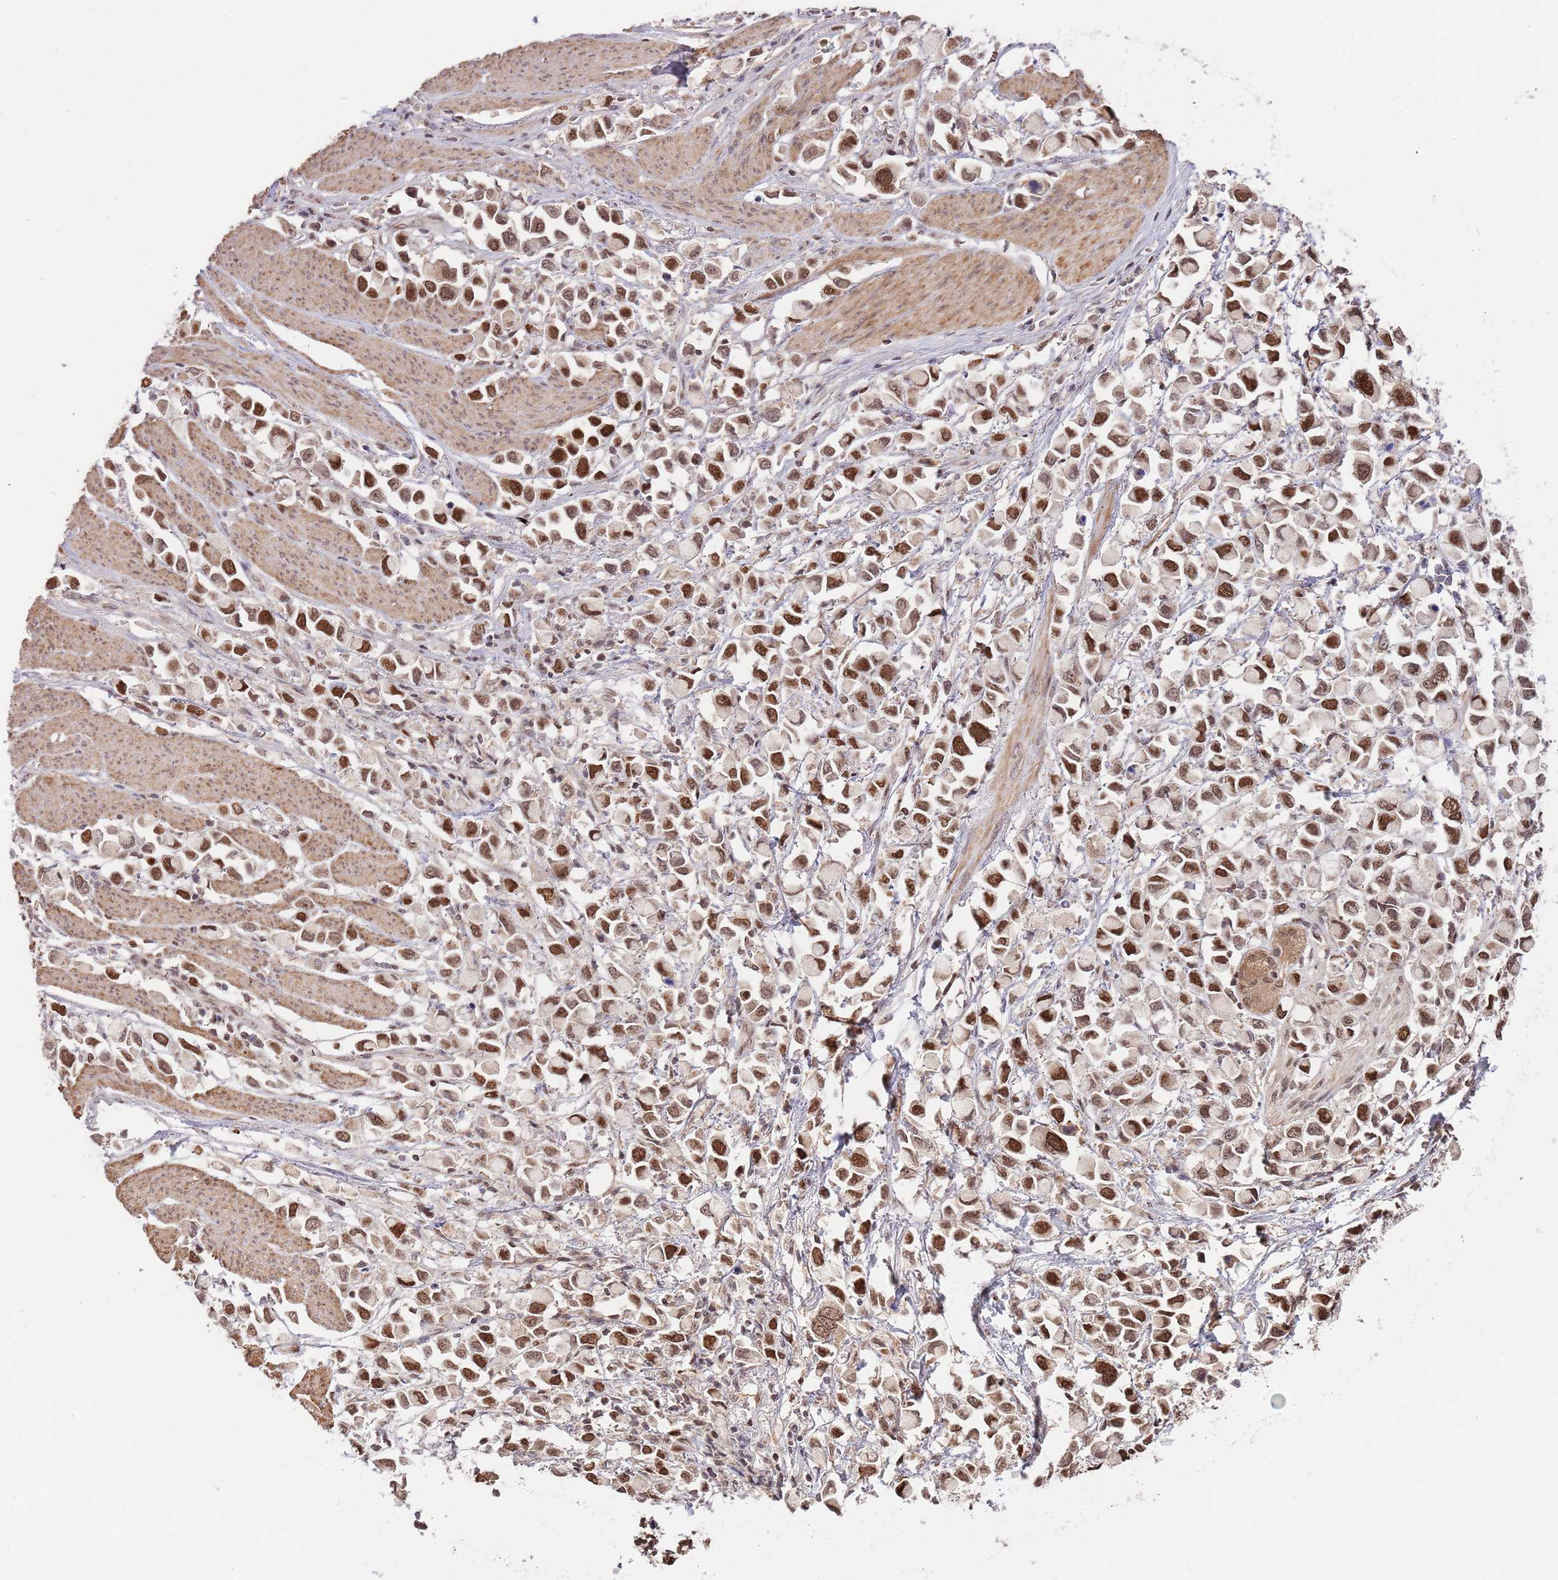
{"staining": {"intensity": "strong", "quantity": ">75%", "location": "nuclear"}, "tissue": "stomach cancer", "cell_type": "Tumor cells", "image_type": "cancer", "snomed": [{"axis": "morphology", "description": "Adenocarcinoma, NOS"}, {"axis": "topography", "description": "Stomach"}], "caption": "Immunohistochemistry (IHC) (DAB) staining of adenocarcinoma (stomach) exhibits strong nuclear protein expression in about >75% of tumor cells.", "gene": "RIF1", "patient": {"sex": "female", "age": 81}}